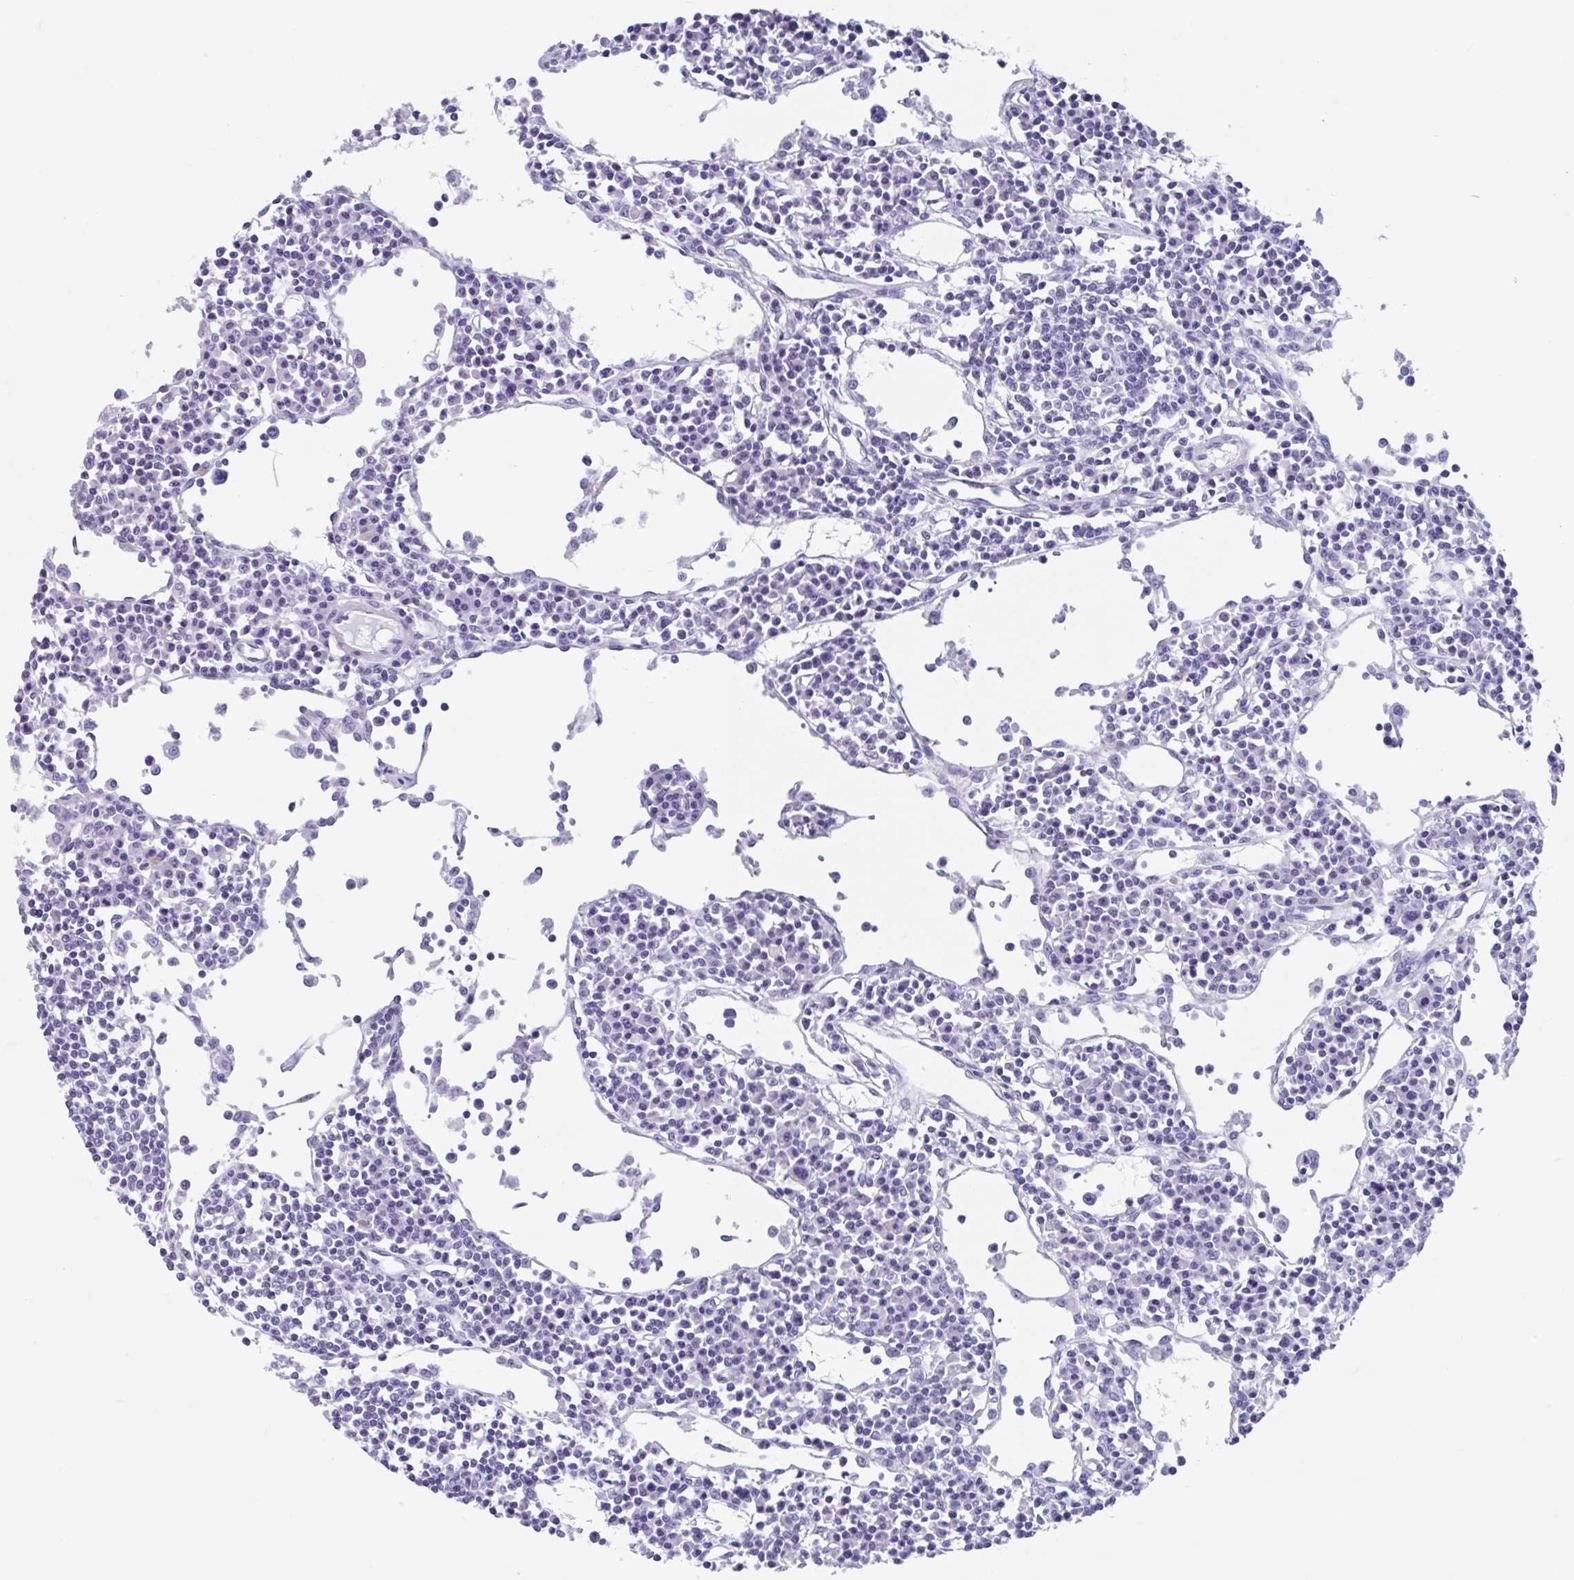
{"staining": {"intensity": "negative", "quantity": "none", "location": "none"}, "tissue": "lymph node", "cell_type": "Germinal center cells", "image_type": "normal", "snomed": [{"axis": "morphology", "description": "Normal tissue, NOS"}, {"axis": "topography", "description": "Lymph node"}], "caption": "An immunohistochemistry (IHC) photomicrograph of unremarkable lymph node is shown. There is no staining in germinal center cells of lymph node.", "gene": "CPTP", "patient": {"sex": "female", "age": 78}}